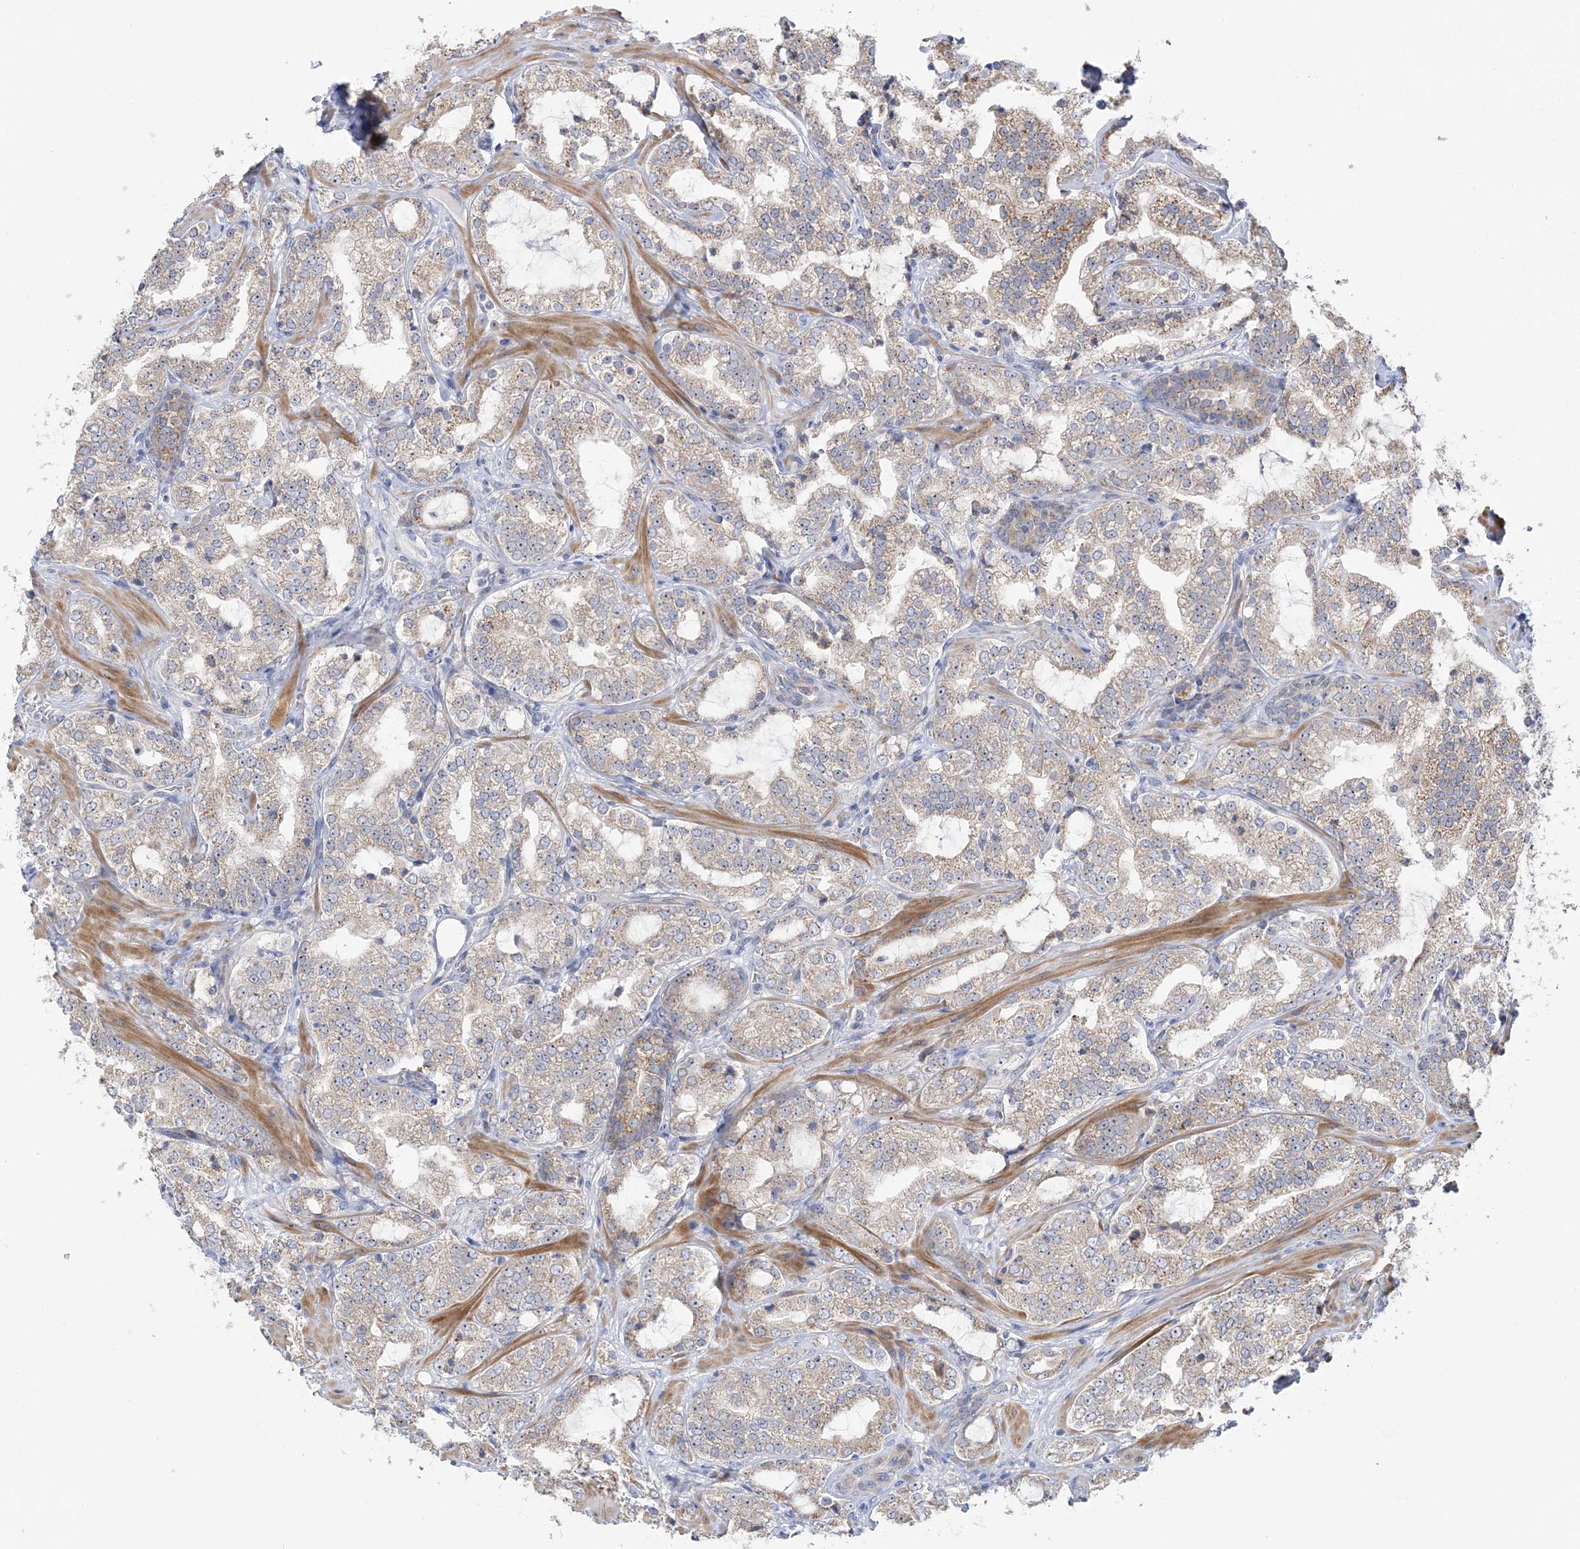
{"staining": {"intensity": "weak", "quantity": ">75%", "location": "cytoplasmic/membranous"}, "tissue": "prostate cancer", "cell_type": "Tumor cells", "image_type": "cancer", "snomed": [{"axis": "morphology", "description": "Adenocarcinoma, High grade"}, {"axis": "topography", "description": "Prostate"}], "caption": "A brown stain labels weak cytoplasmic/membranous positivity of a protein in human prostate adenocarcinoma (high-grade) tumor cells. Using DAB (brown) and hematoxylin (blue) stains, captured at high magnification using brightfield microscopy.", "gene": "MMADHC", "patient": {"sex": "male", "age": 64}}